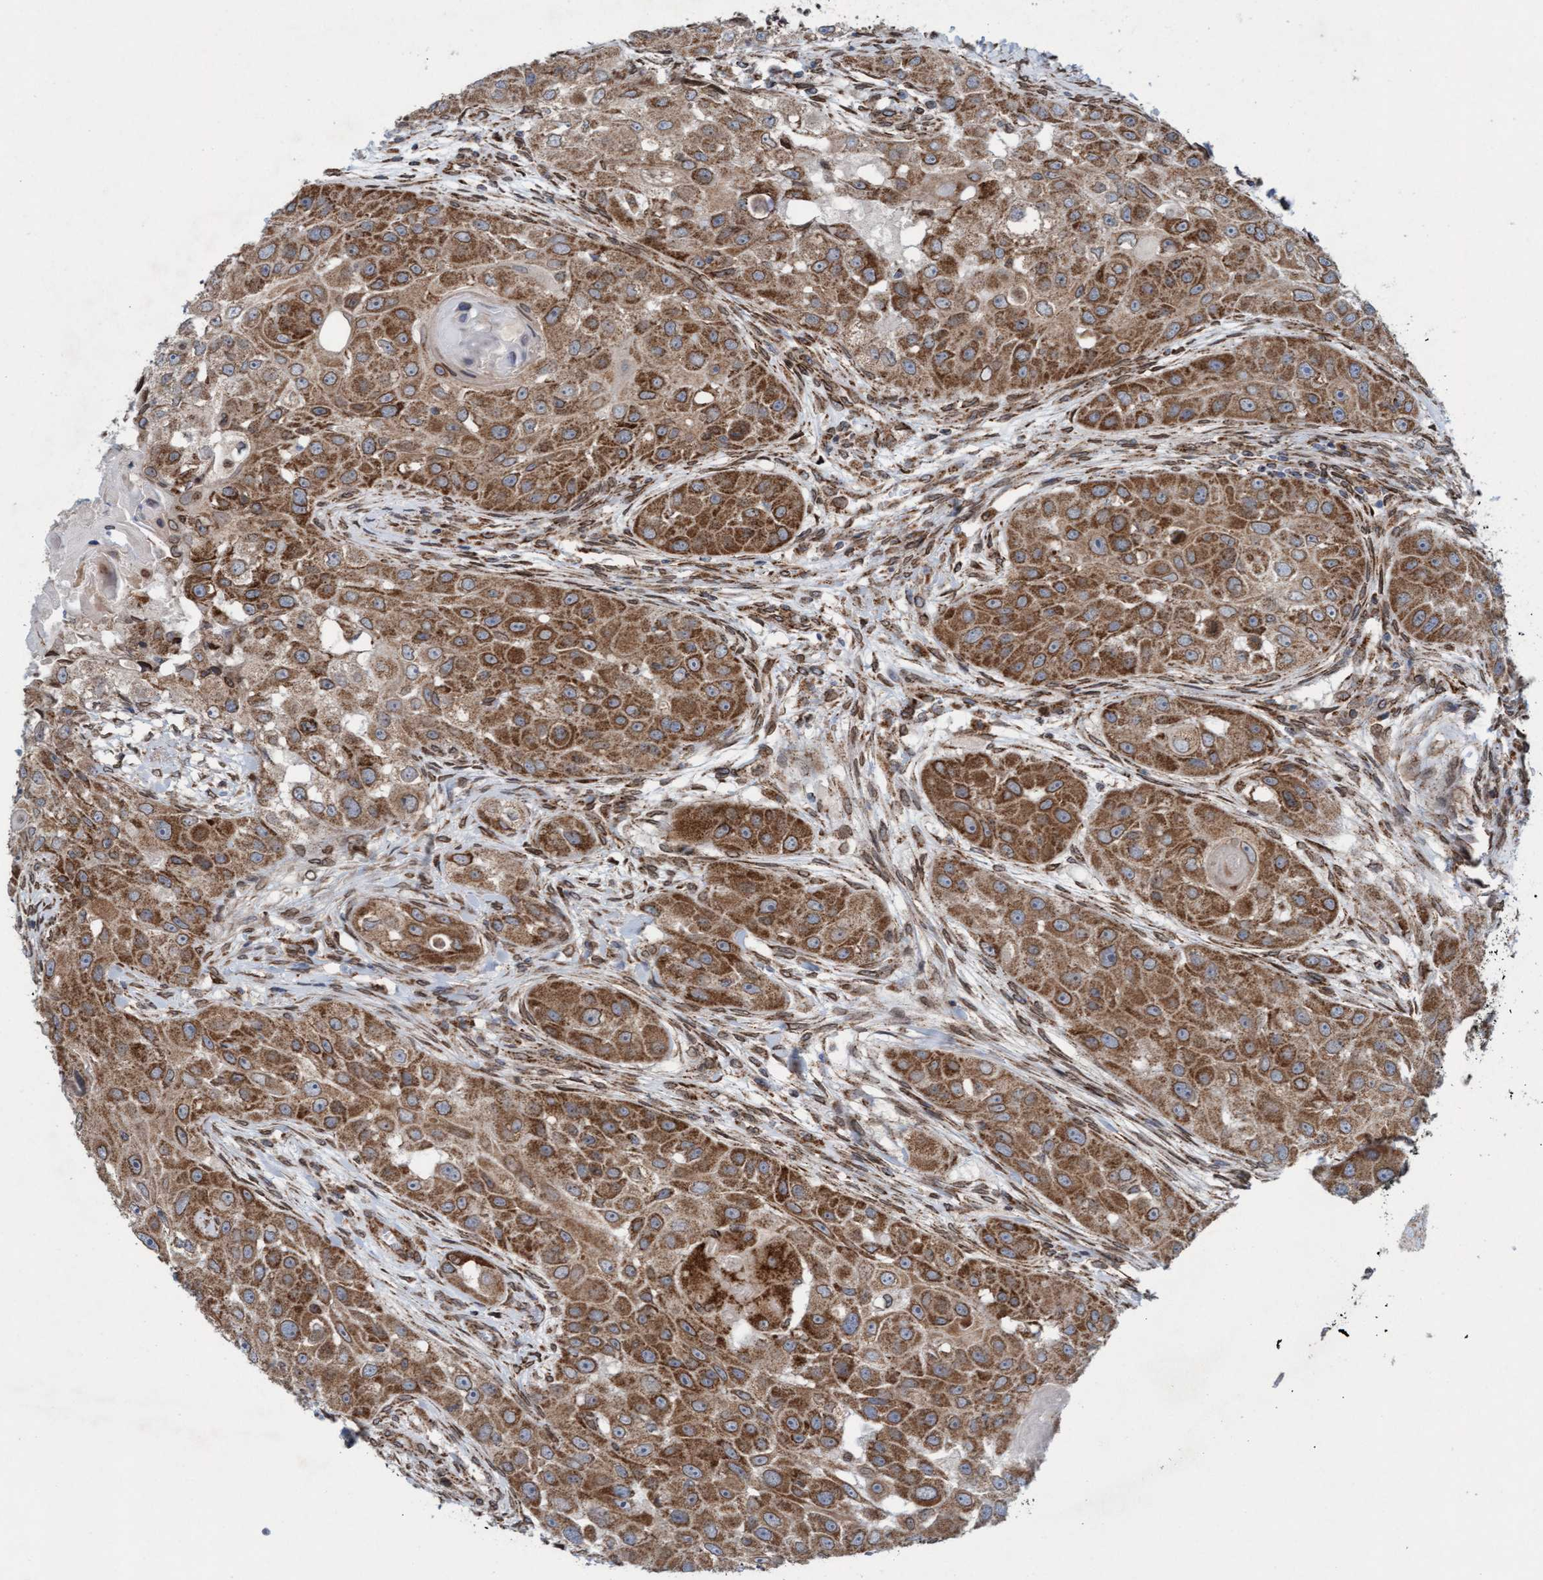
{"staining": {"intensity": "moderate", "quantity": ">75%", "location": "cytoplasmic/membranous"}, "tissue": "head and neck cancer", "cell_type": "Tumor cells", "image_type": "cancer", "snomed": [{"axis": "morphology", "description": "Normal tissue, NOS"}, {"axis": "morphology", "description": "Squamous cell carcinoma, NOS"}, {"axis": "topography", "description": "Skeletal muscle"}, {"axis": "topography", "description": "Head-Neck"}], "caption": "Human head and neck squamous cell carcinoma stained with a protein marker reveals moderate staining in tumor cells.", "gene": "MRPS23", "patient": {"sex": "male", "age": 51}}